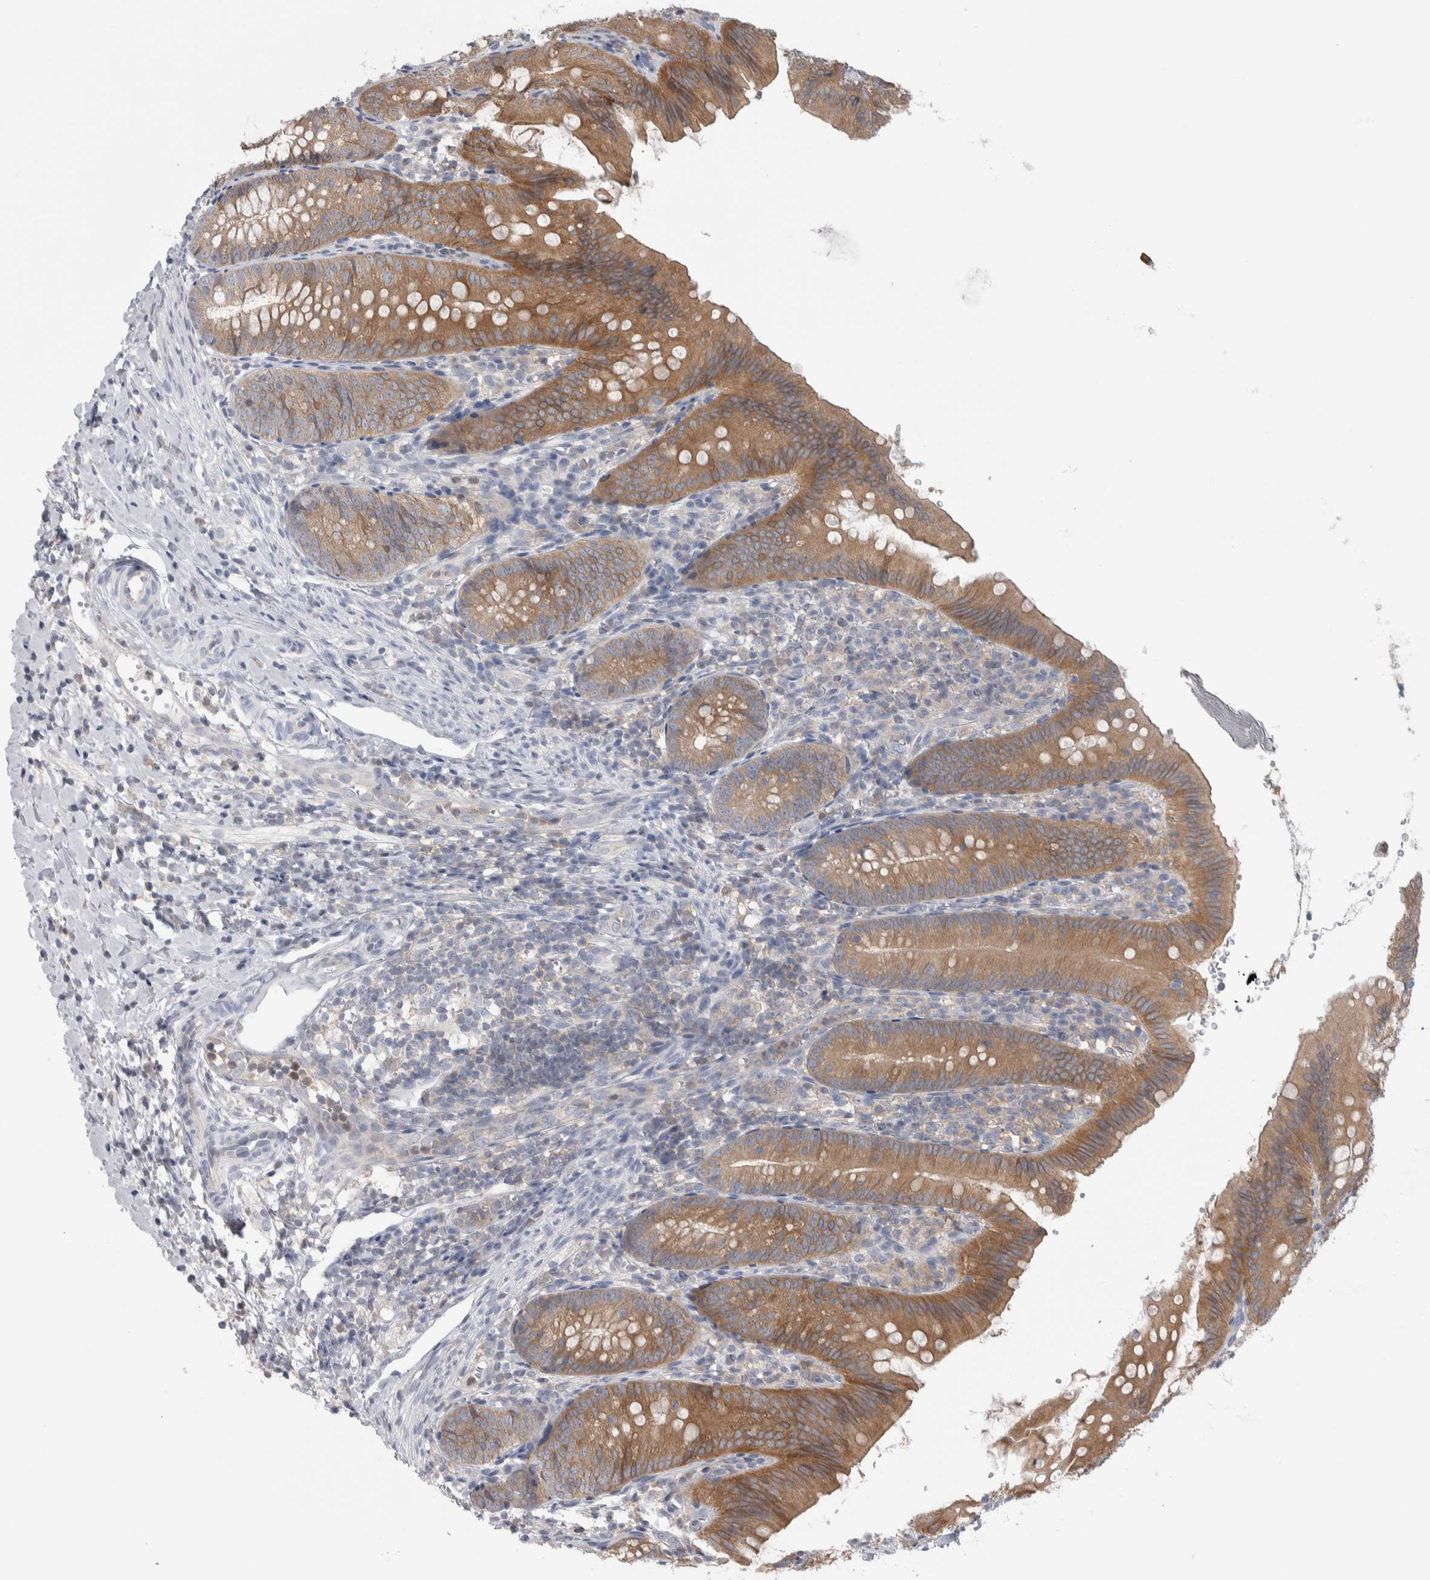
{"staining": {"intensity": "moderate", "quantity": ">75%", "location": "cytoplasmic/membranous"}, "tissue": "appendix", "cell_type": "Glandular cells", "image_type": "normal", "snomed": [{"axis": "morphology", "description": "Normal tissue, NOS"}, {"axis": "topography", "description": "Appendix"}], "caption": "This is a histology image of immunohistochemistry (IHC) staining of benign appendix, which shows moderate staining in the cytoplasmic/membranous of glandular cells.", "gene": "HTATIP2", "patient": {"sex": "male", "age": 1}}